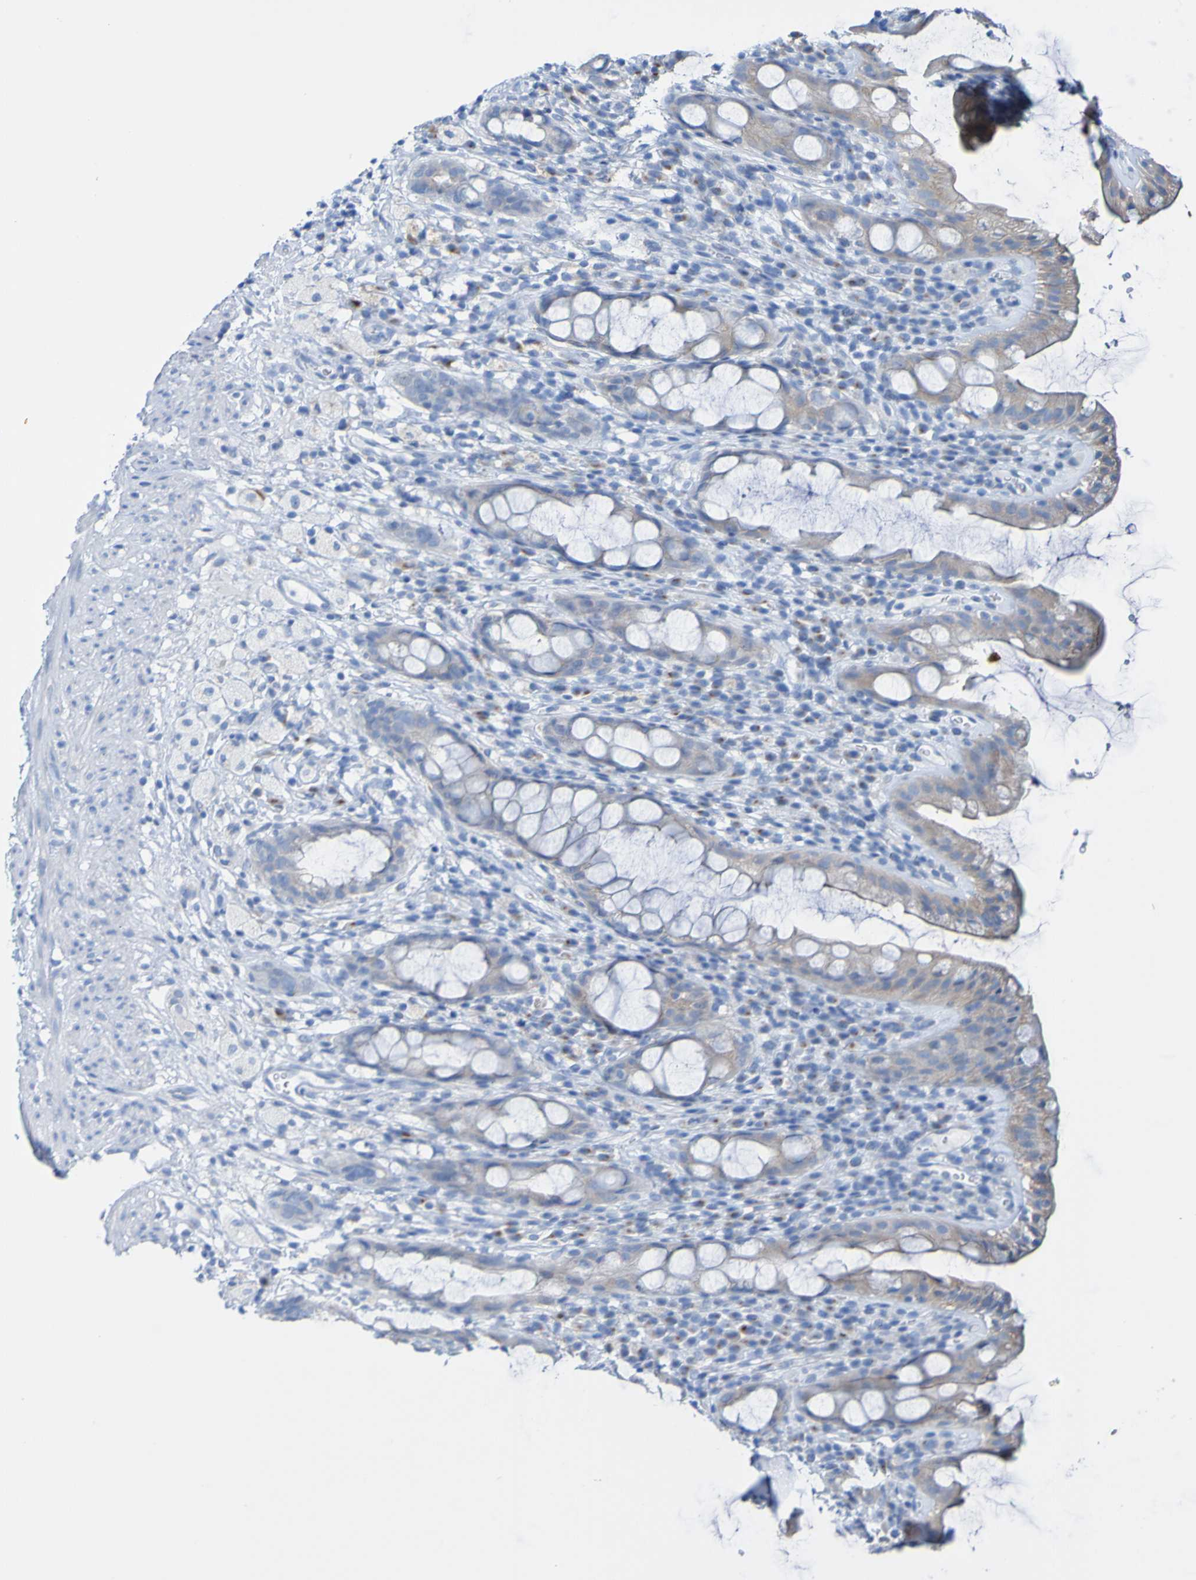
{"staining": {"intensity": "weak", "quantity": ">75%", "location": "cytoplasmic/membranous"}, "tissue": "rectum", "cell_type": "Glandular cells", "image_type": "normal", "snomed": [{"axis": "morphology", "description": "Normal tissue, NOS"}, {"axis": "topography", "description": "Rectum"}], "caption": "About >75% of glandular cells in benign human rectum exhibit weak cytoplasmic/membranous protein expression as visualized by brown immunohistochemical staining.", "gene": "ACMSD", "patient": {"sex": "male", "age": 44}}